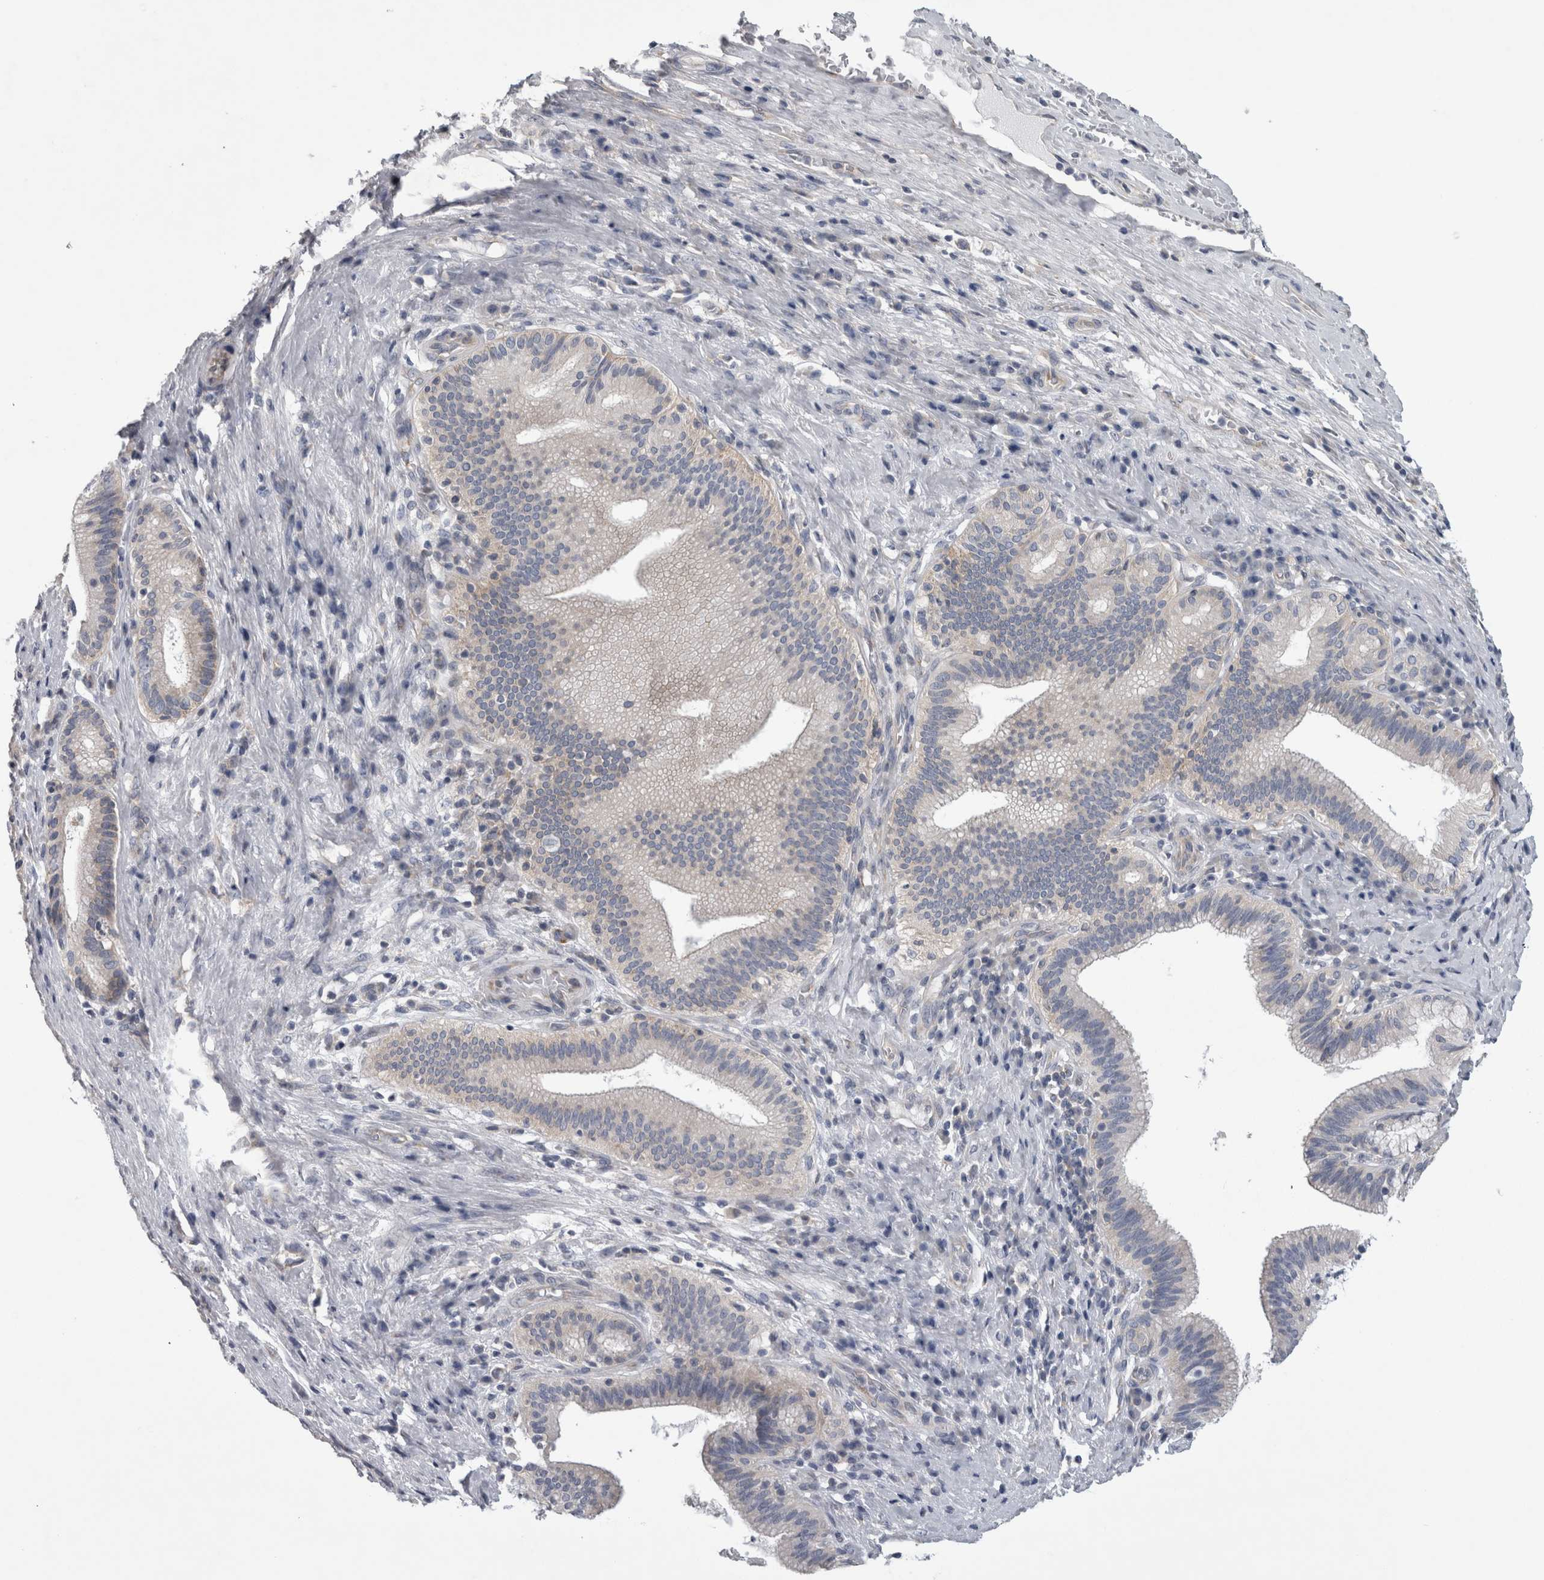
{"staining": {"intensity": "moderate", "quantity": "<25%", "location": "cytoplasmic/membranous"}, "tissue": "liver cancer", "cell_type": "Tumor cells", "image_type": "cancer", "snomed": [{"axis": "morphology", "description": "Normal tissue, NOS"}, {"axis": "morphology", "description": "Cholangiocarcinoma"}, {"axis": "topography", "description": "Liver"}, {"axis": "topography", "description": "Peripheral nerve tissue"}], "caption": "Liver cancer stained with immunohistochemistry demonstrates moderate cytoplasmic/membranous staining in approximately <25% of tumor cells.", "gene": "PRRC2C", "patient": {"sex": "female", "age": 73}}